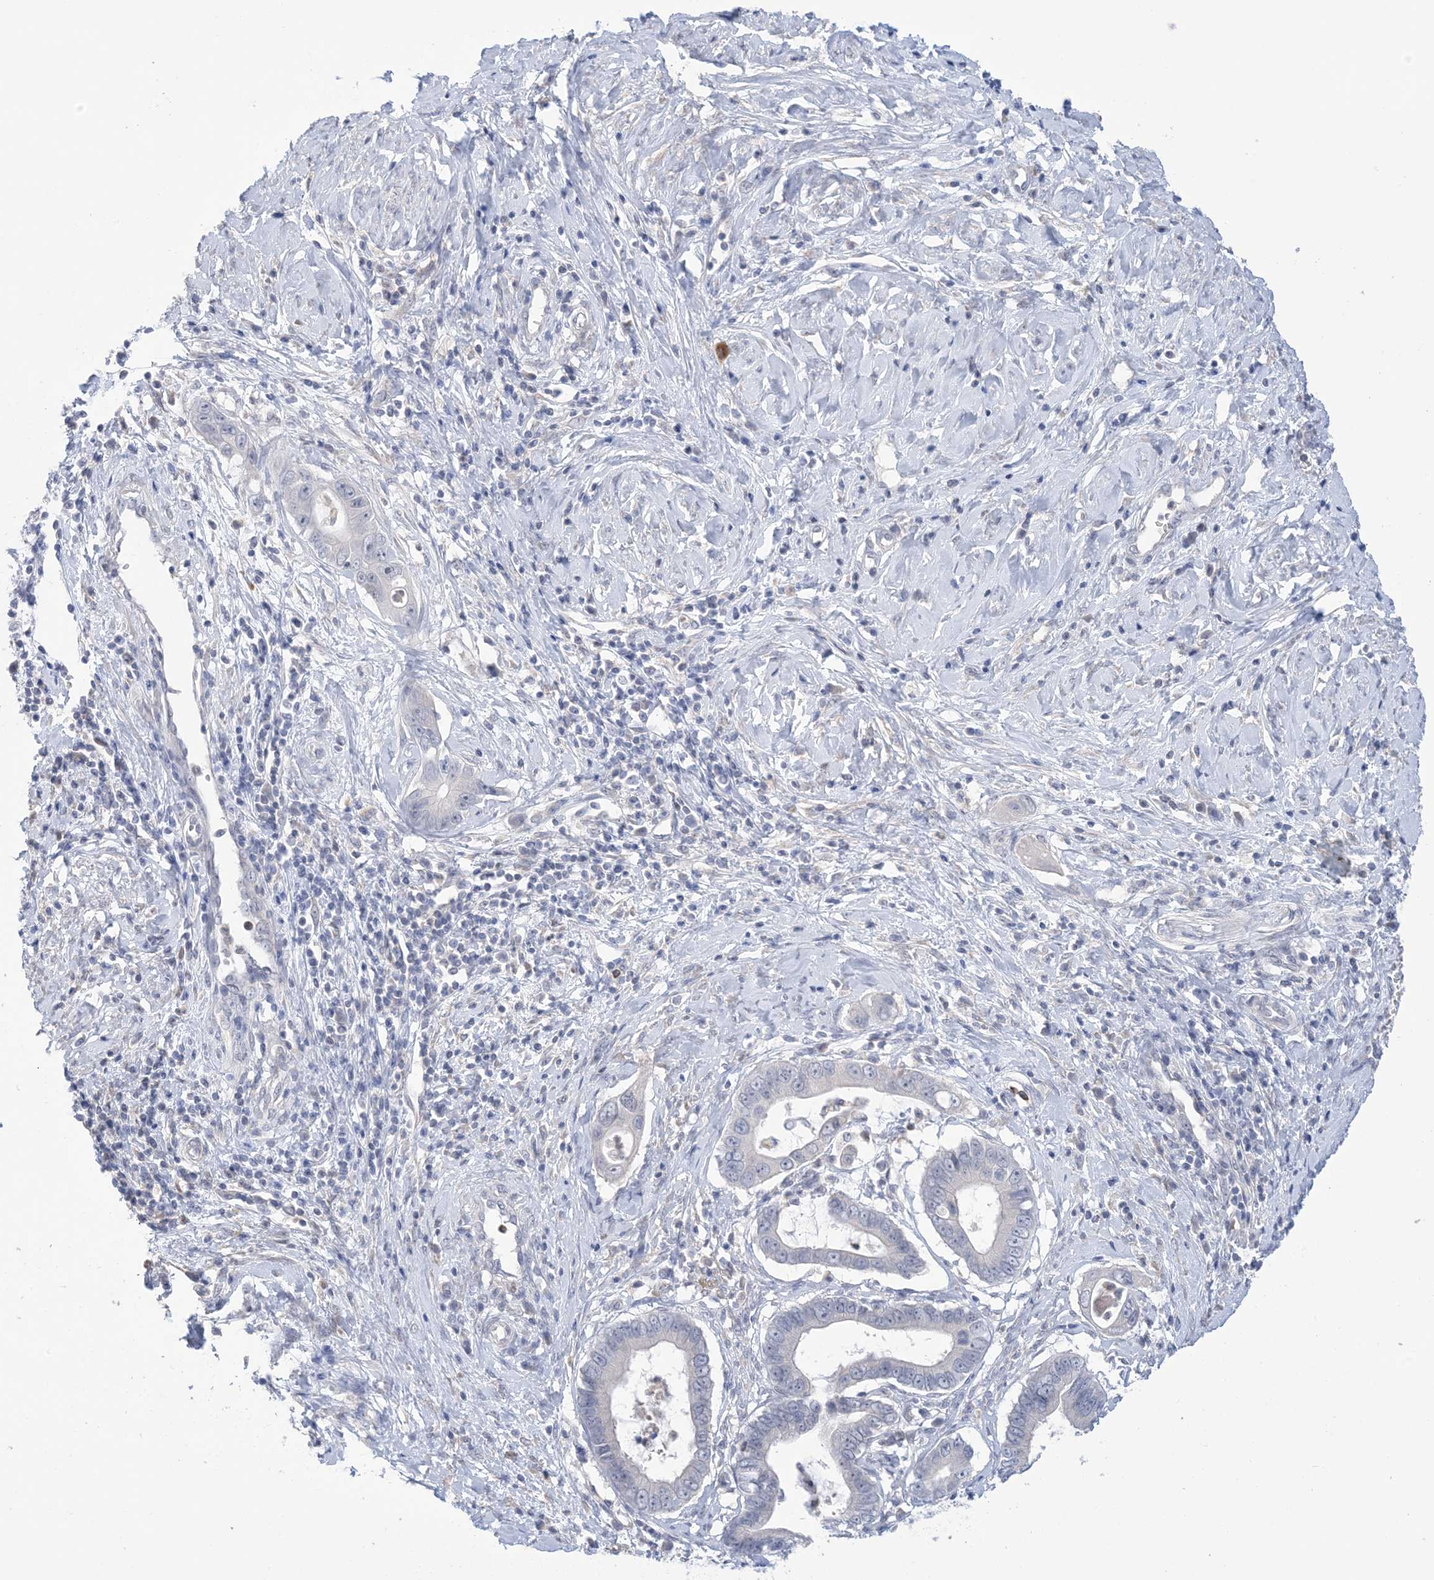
{"staining": {"intensity": "negative", "quantity": "none", "location": "none"}, "tissue": "cervical cancer", "cell_type": "Tumor cells", "image_type": "cancer", "snomed": [{"axis": "morphology", "description": "Adenocarcinoma, NOS"}, {"axis": "topography", "description": "Cervix"}], "caption": "A micrograph of human cervical cancer (adenocarcinoma) is negative for staining in tumor cells. The staining was performed using DAB to visualize the protein expression in brown, while the nuclei were stained in blue with hematoxylin (Magnification: 20x).", "gene": "TTYH1", "patient": {"sex": "female", "age": 44}}